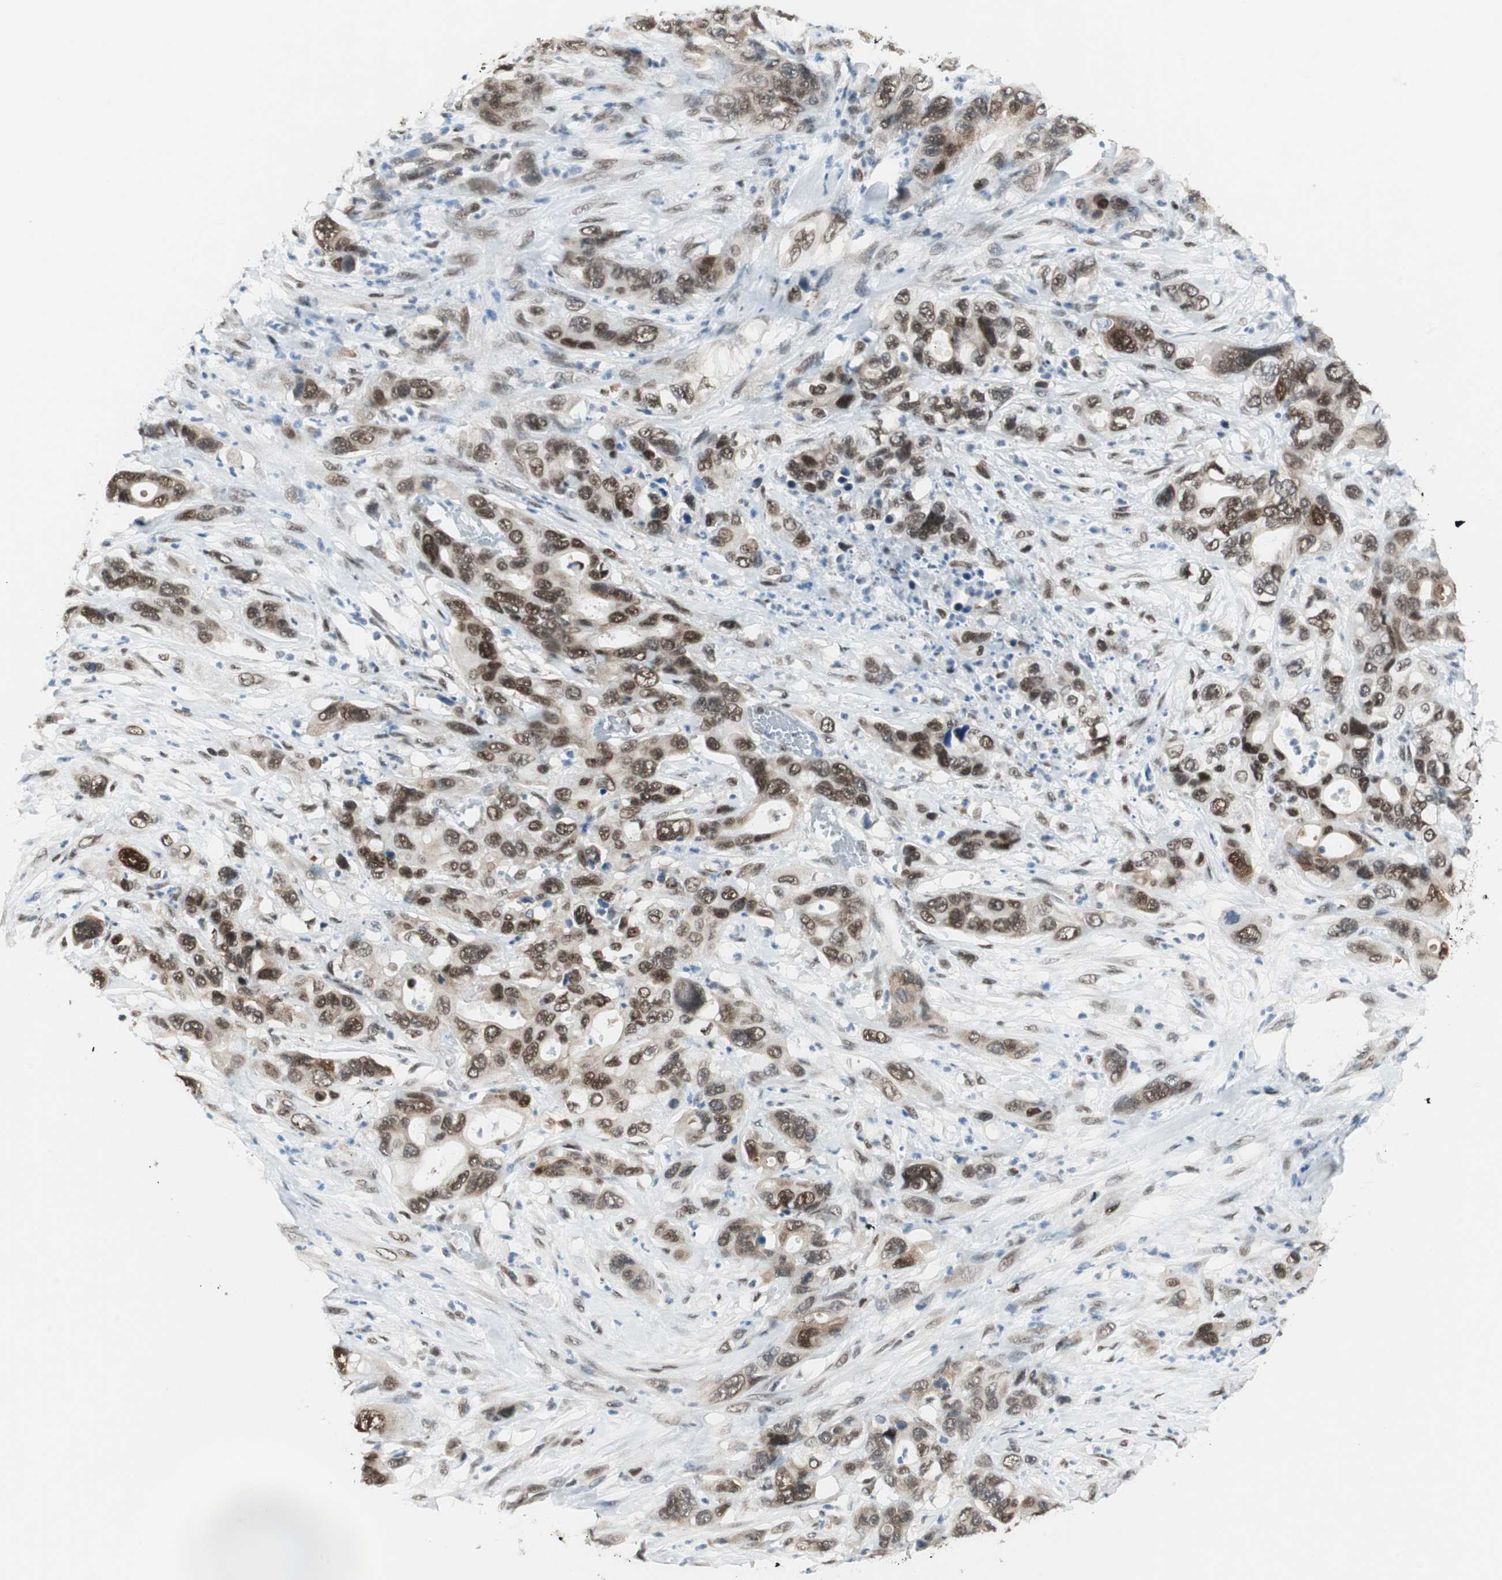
{"staining": {"intensity": "strong", "quantity": ">75%", "location": "cytoplasmic/membranous,nuclear"}, "tissue": "pancreatic cancer", "cell_type": "Tumor cells", "image_type": "cancer", "snomed": [{"axis": "morphology", "description": "Adenocarcinoma, NOS"}, {"axis": "topography", "description": "Pancreas"}], "caption": "Immunohistochemistry image of human pancreatic cancer (adenocarcinoma) stained for a protein (brown), which shows high levels of strong cytoplasmic/membranous and nuclear staining in approximately >75% of tumor cells.", "gene": "ZBTB17", "patient": {"sex": "female", "age": 71}}